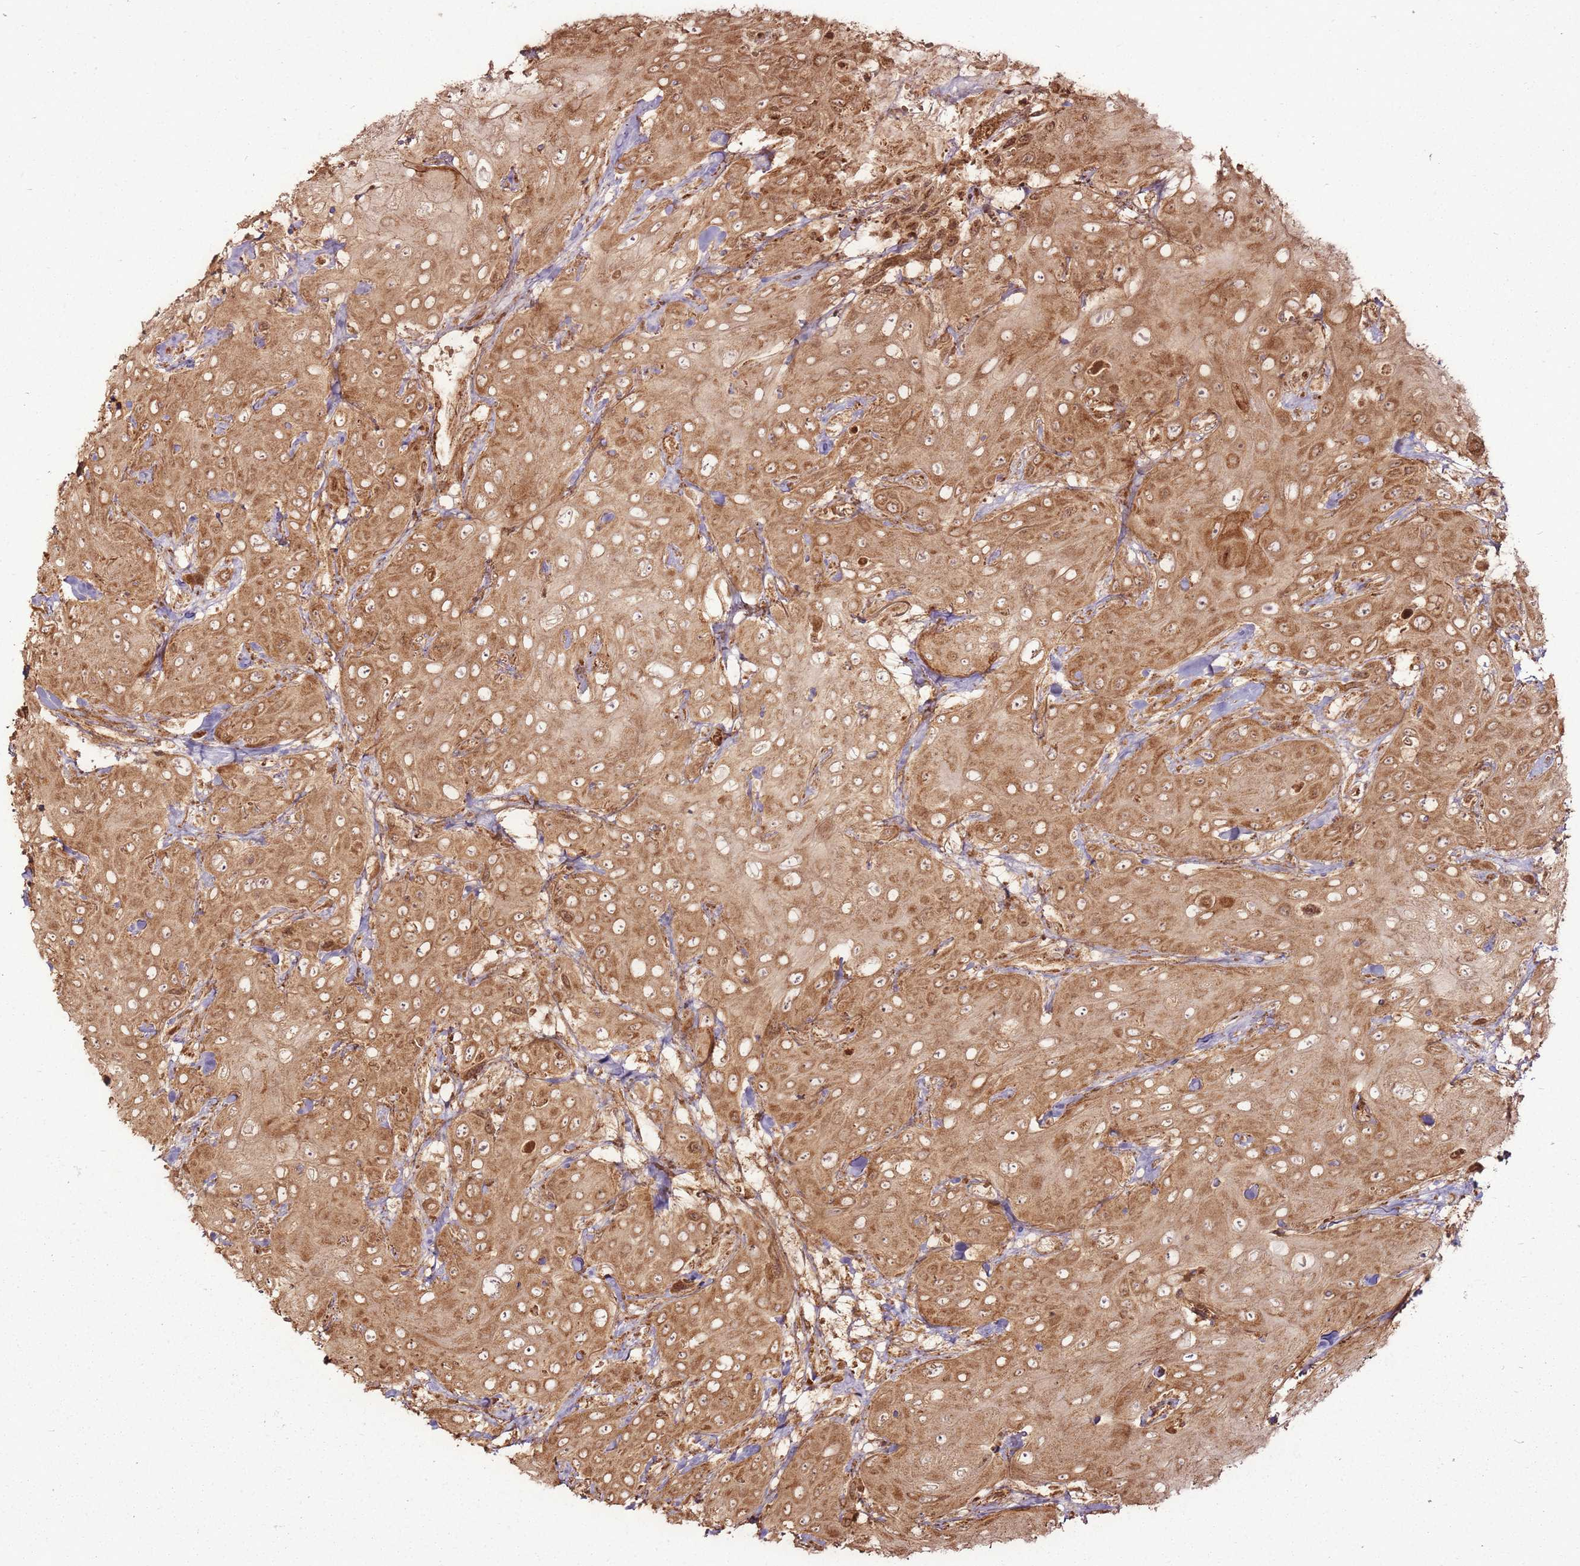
{"staining": {"intensity": "moderate", "quantity": ">75%", "location": "cytoplasmic/membranous,nuclear"}, "tissue": "head and neck cancer", "cell_type": "Tumor cells", "image_type": "cancer", "snomed": [{"axis": "morphology", "description": "Squamous cell carcinoma, NOS"}, {"axis": "topography", "description": "Head-Neck"}], "caption": "The image demonstrates staining of squamous cell carcinoma (head and neck), revealing moderate cytoplasmic/membranous and nuclear protein positivity (brown color) within tumor cells. The staining was performed using DAB (3,3'-diaminobenzidine) to visualize the protein expression in brown, while the nuclei were stained in blue with hematoxylin (Magnification: 20x).", "gene": "MRPS6", "patient": {"sex": "male", "age": 81}}